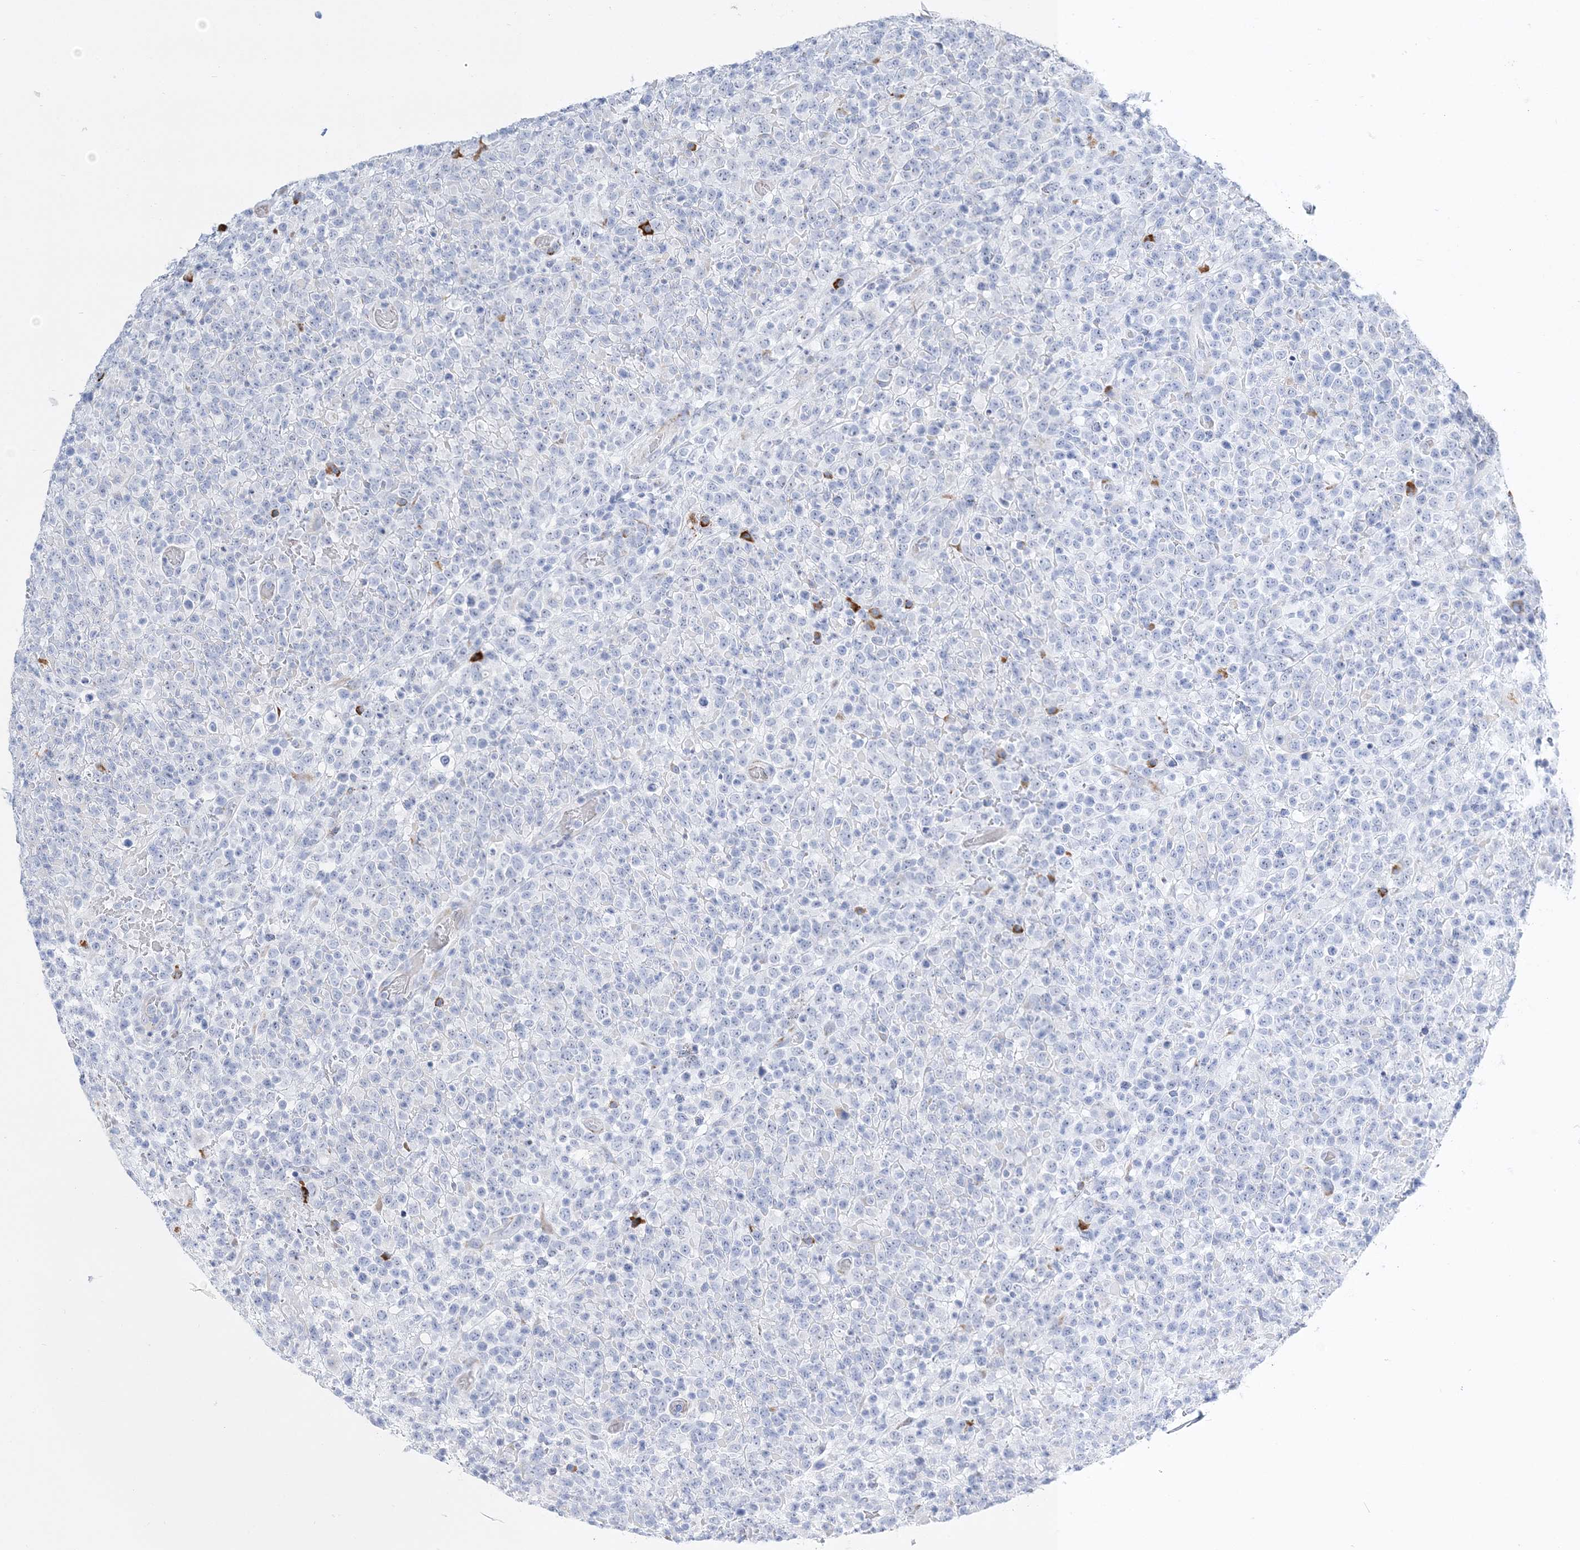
{"staining": {"intensity": "negative", "quantity": "none", "location": "none"}, "tissue": "lymphoma", "cell_type": "Tumor cells", "image_type": "cancer", "snomed": [{"axis": "morphology", "description": "Malignant lymphoma, non-Hodgkin's type, High grade"}, {"axis": "topography", "description": "Colon"}], "caption": "A histopathology image of human high-grade malignant lymphoma, non-Hodgkin's type is negative for staining in tumor cells. The staining is performed using DAB (3,3'-diaminobenzidine) brown chromogen with nuclei counter-stained in using hematoxylin.", "gene": "TSPYL6", "patient": {"sex": "female", "age": 53}}